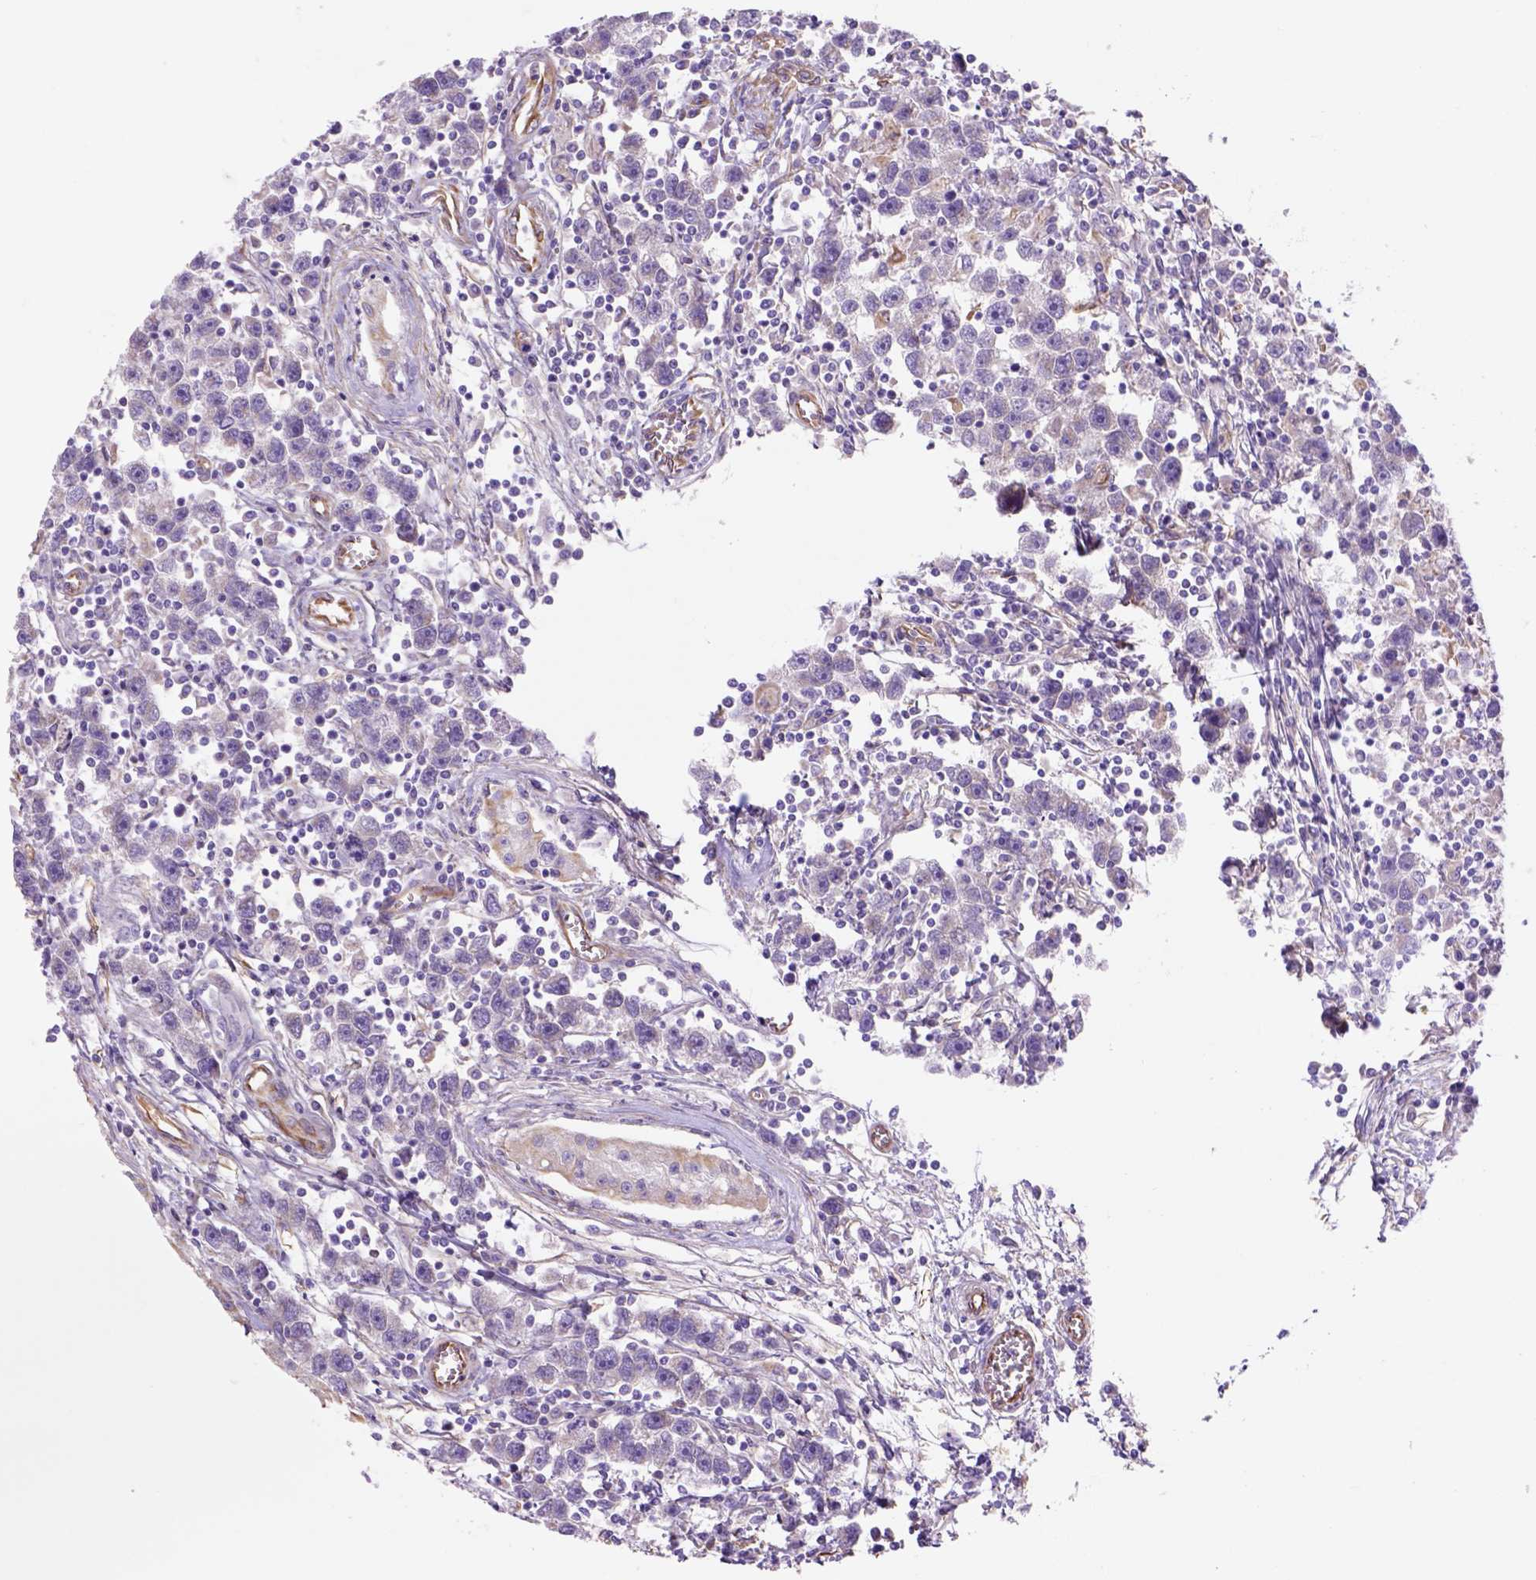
{"staining": {"intensity": "weak", "quantity": "<25%", "location": "cytoplasmic/membranous"}, "tissue": "testis cancer", "cell_type": "Tumor cells", "image_type": "cancer", "snomed": [{"axis": "morphology", "description": "Seminoma, NOS"}, {"axis": "topography", "description": "Testis"}], "caption": "This photomicrograph is of testis cancer (seminoma) stained with immunohistochemistry to label a protein in brown with the nuclei are counter-stained blue. There is no staining in tumor cells. (DAB (3,3'-diaminobenzidine) immunohistochemistry (IHC) visualized using brightfield microscopy, high magnification).", "gene": "ZZZ3", "patient": {"sex": "male", "age": 30}}